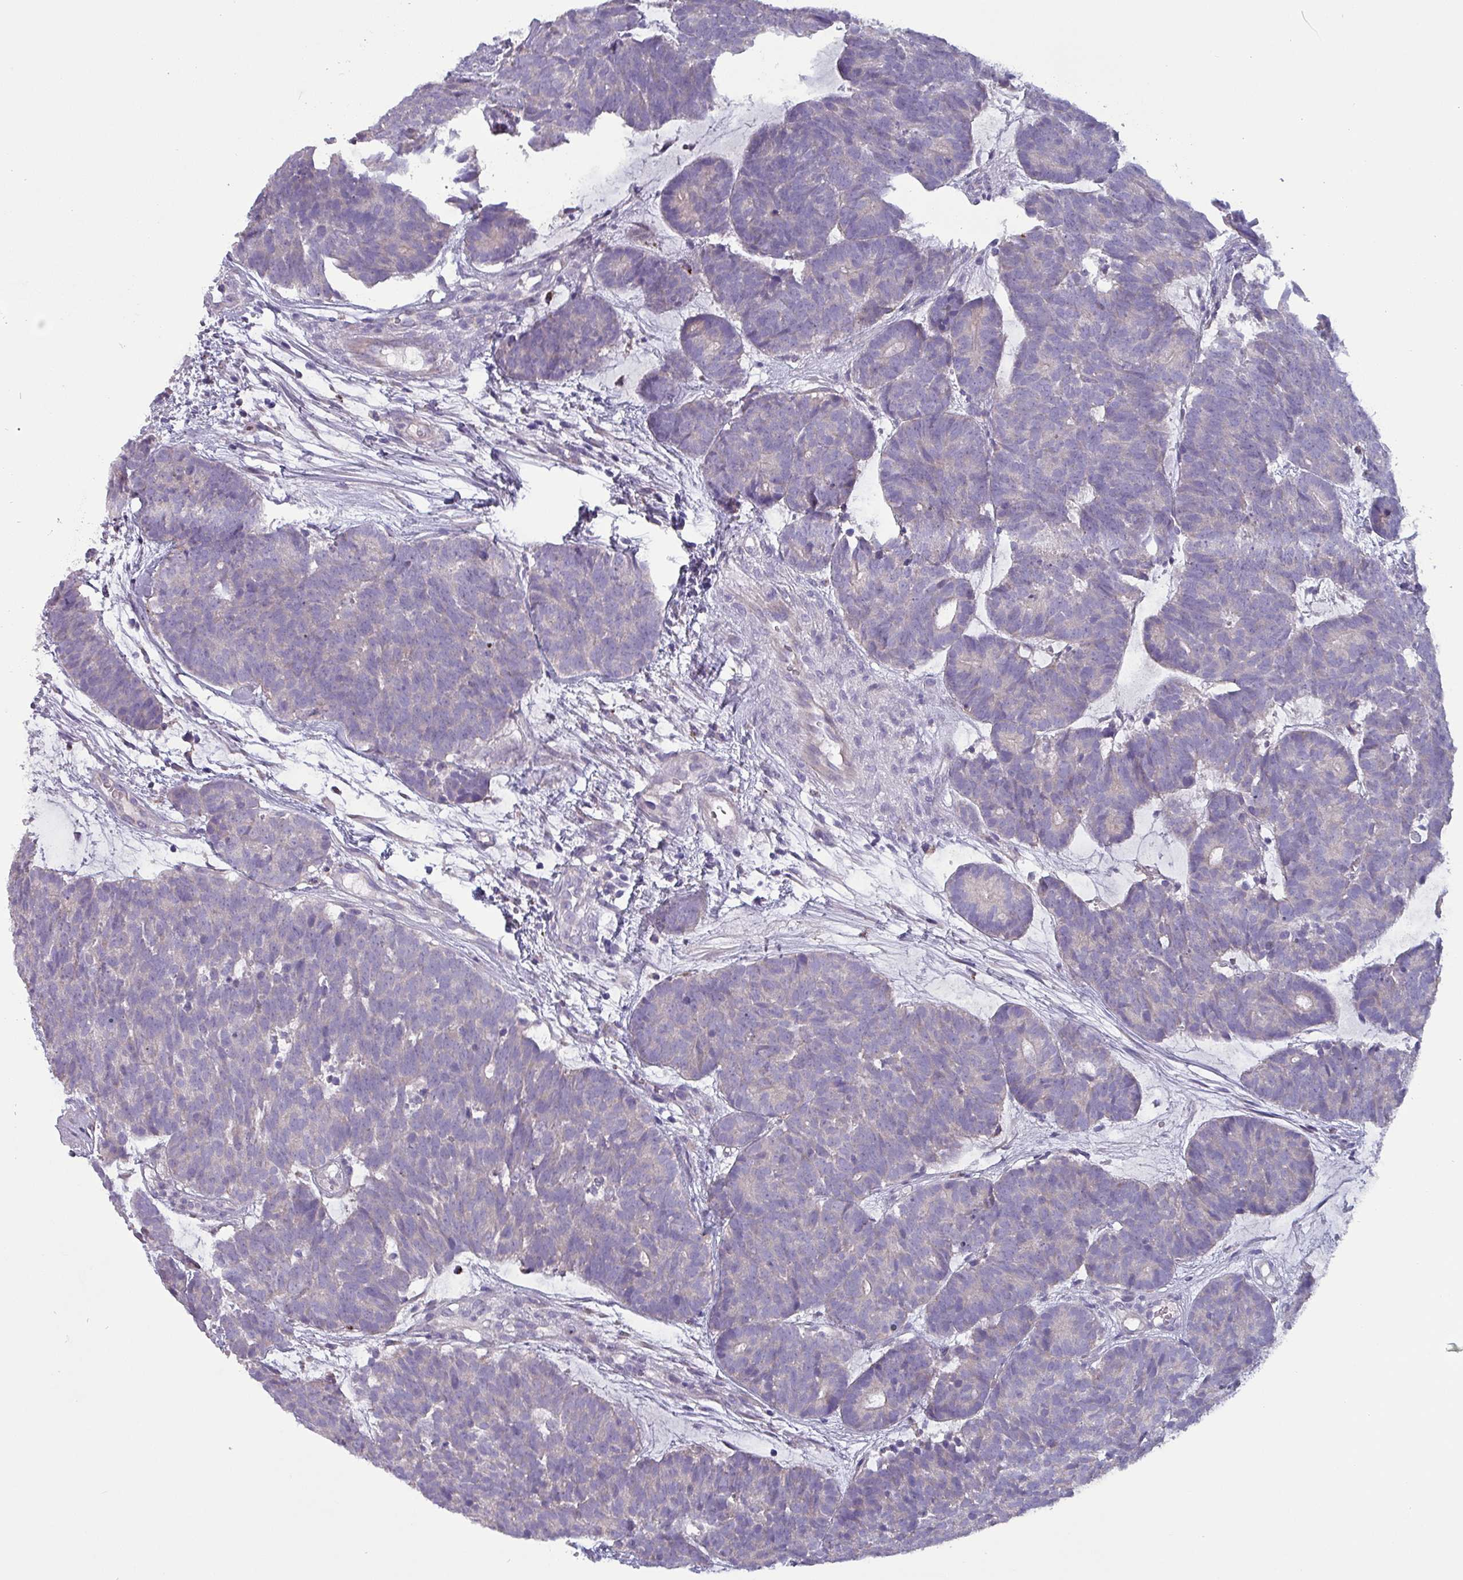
{"staining": {"intensity": "negative", "quantity": "none", "location": "none"}, "tissue": "head and neck cancer", "cell_type": "Tumor cells", "image_type": "cancer", "snomed": [{"axis": "morphology", "description": "Adenocarcinoma, NOS"}, {"axis": "topography", "description": "Head-Neck"}], "caption": "Immunohistochemistry image of neoplastic tissue: head and neck adenocarcinoma stained with DAB exhibits no significant protein positivity in tumor cells.", "gene": "HSD3B7", "patient": {"sex": "female", "age": 81}}